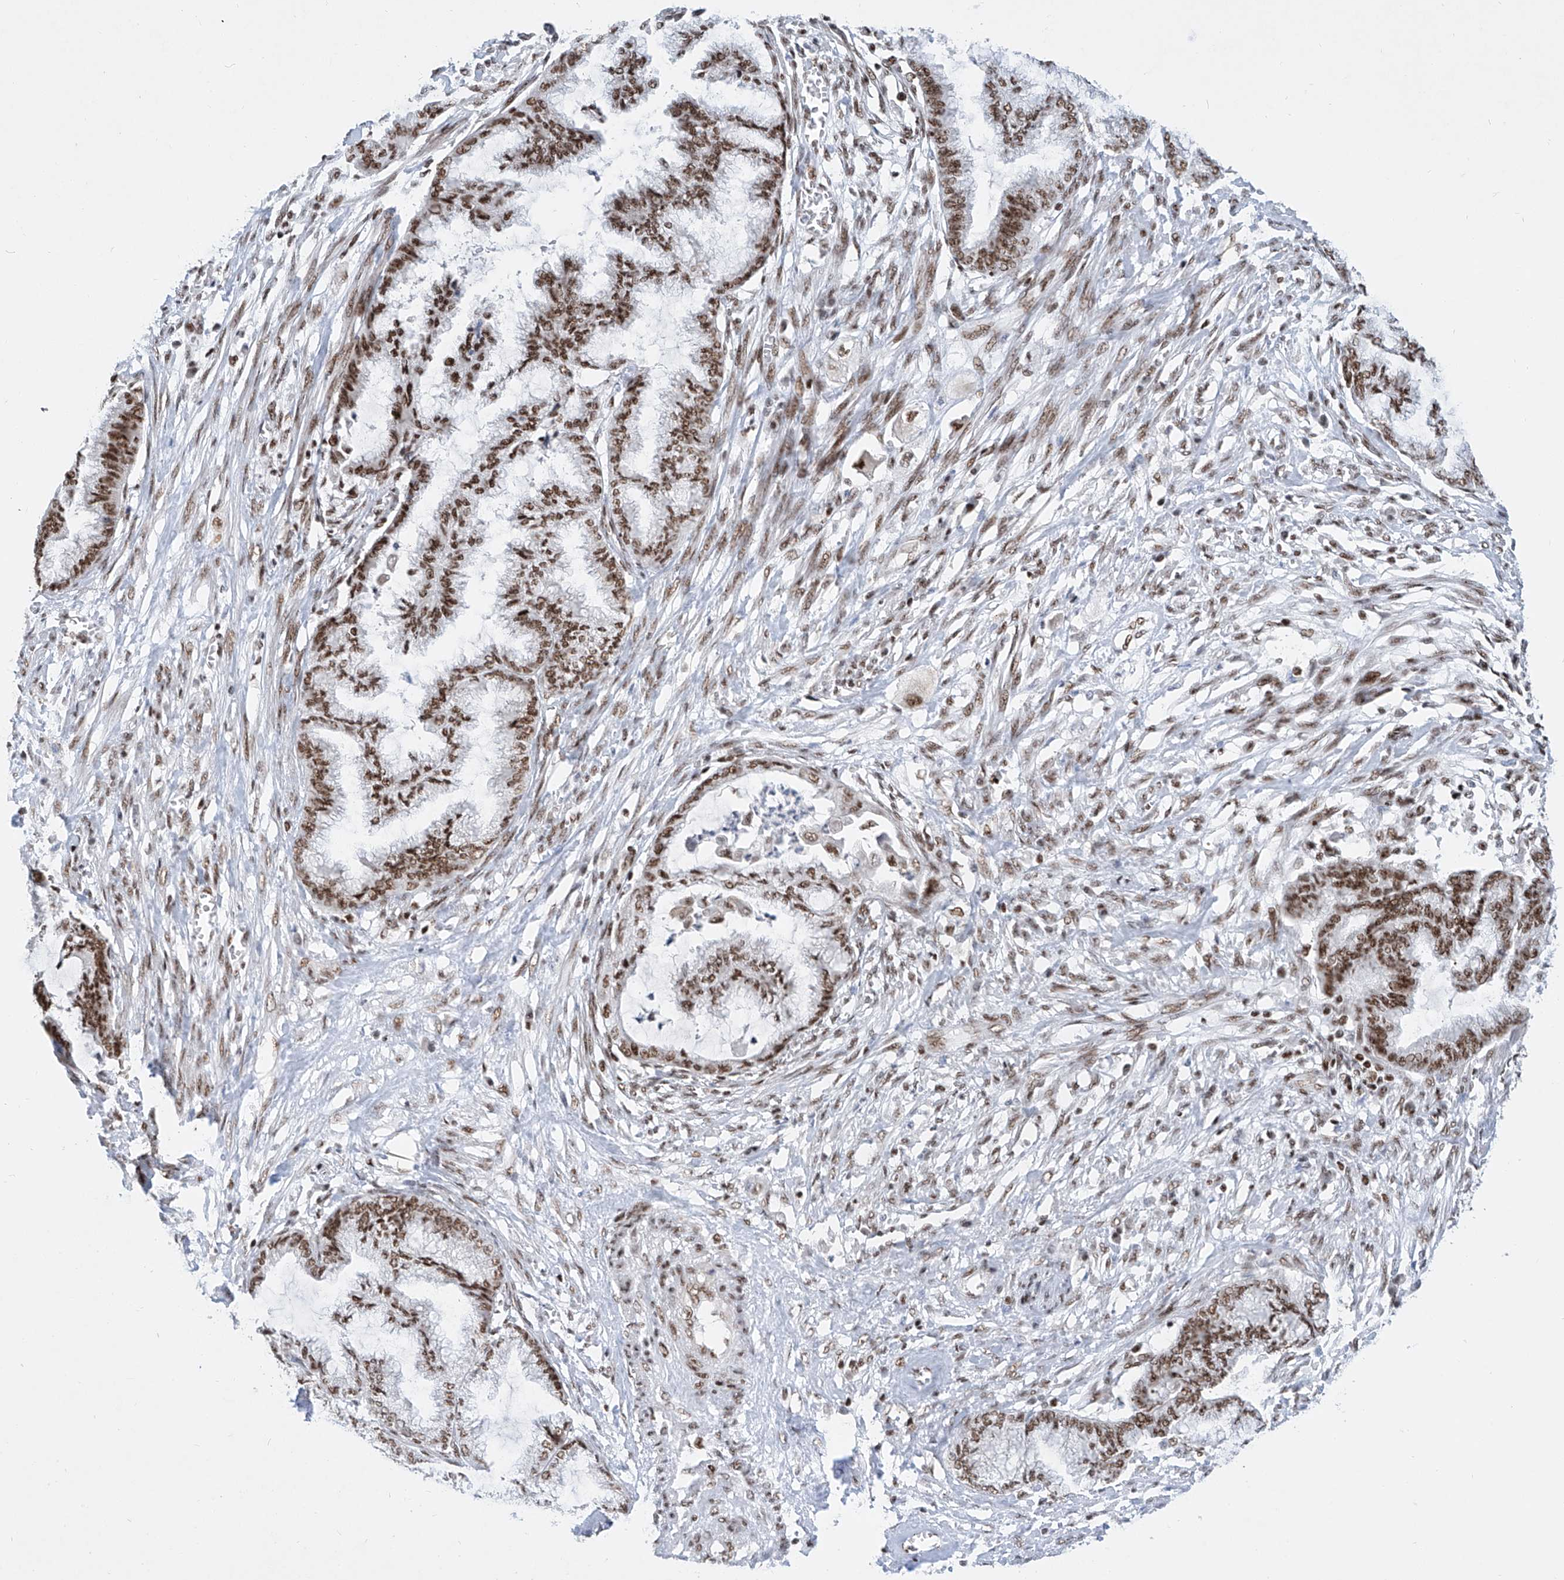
{"staining": {"intensity": "moderate", "quantity": ">75%", "location": "nuclear"}, "tissue": "endometrial cancer", "cell_type": "Tumor cells", "image_type": "cancer", "snomed": [{"axis": "morphology", "description": "Adenocarcinoma, NOS"}, {"axis": "topography", "description": "Endometrium"}], "caption": "Immunohistochemical staining of adenocarcinoma (endometrial) reveals moderate nuclear protein positivity in about >75% of tumor cells.", "gene": "TAF4", "patient": {"sex": "female", "age": 86}}